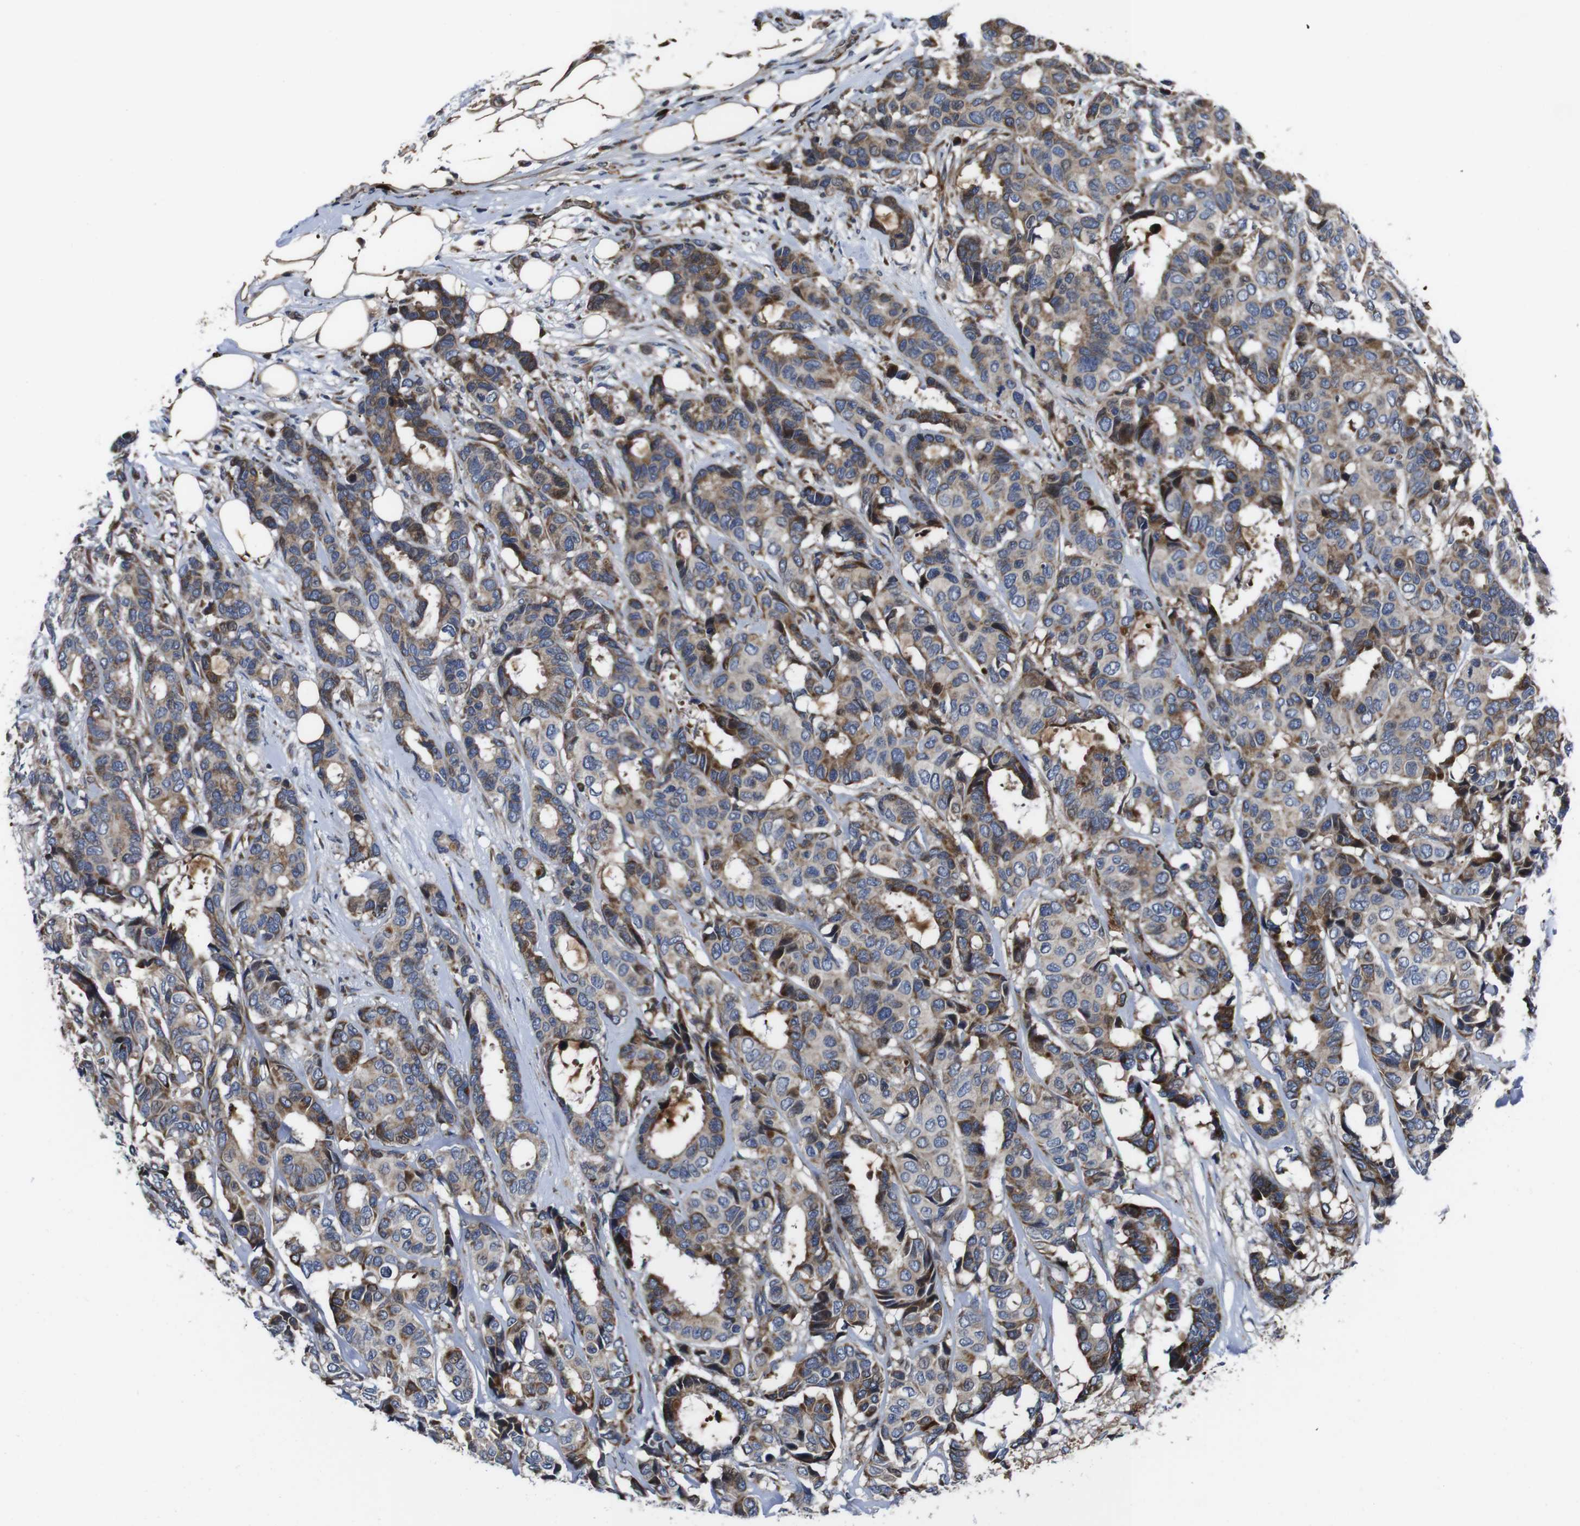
{"staining": {"intensity": "moderate", "quantity": ">75%", "location": "cytoplasmic/membranous"}, "tissue": "breast cancer", "cell_type": "Tumor cells", "image_type": "cancer", "snomed": [{"axis": "morphology", "description": "Duct carcinoma"}, {"axis": "topography", "description": "Breast"}], "caption": "Immunohistochemistry (IHC) histopathology image of human breast cancer (infiltrating ductal carcinoma) stained for a protein (brown), which displays medium levels of moderate cytoplasmic/membranous staining in about >75% of tumor cells.", "gene": "SMYD3", "patient": {"sex": "female", "age": 87}}